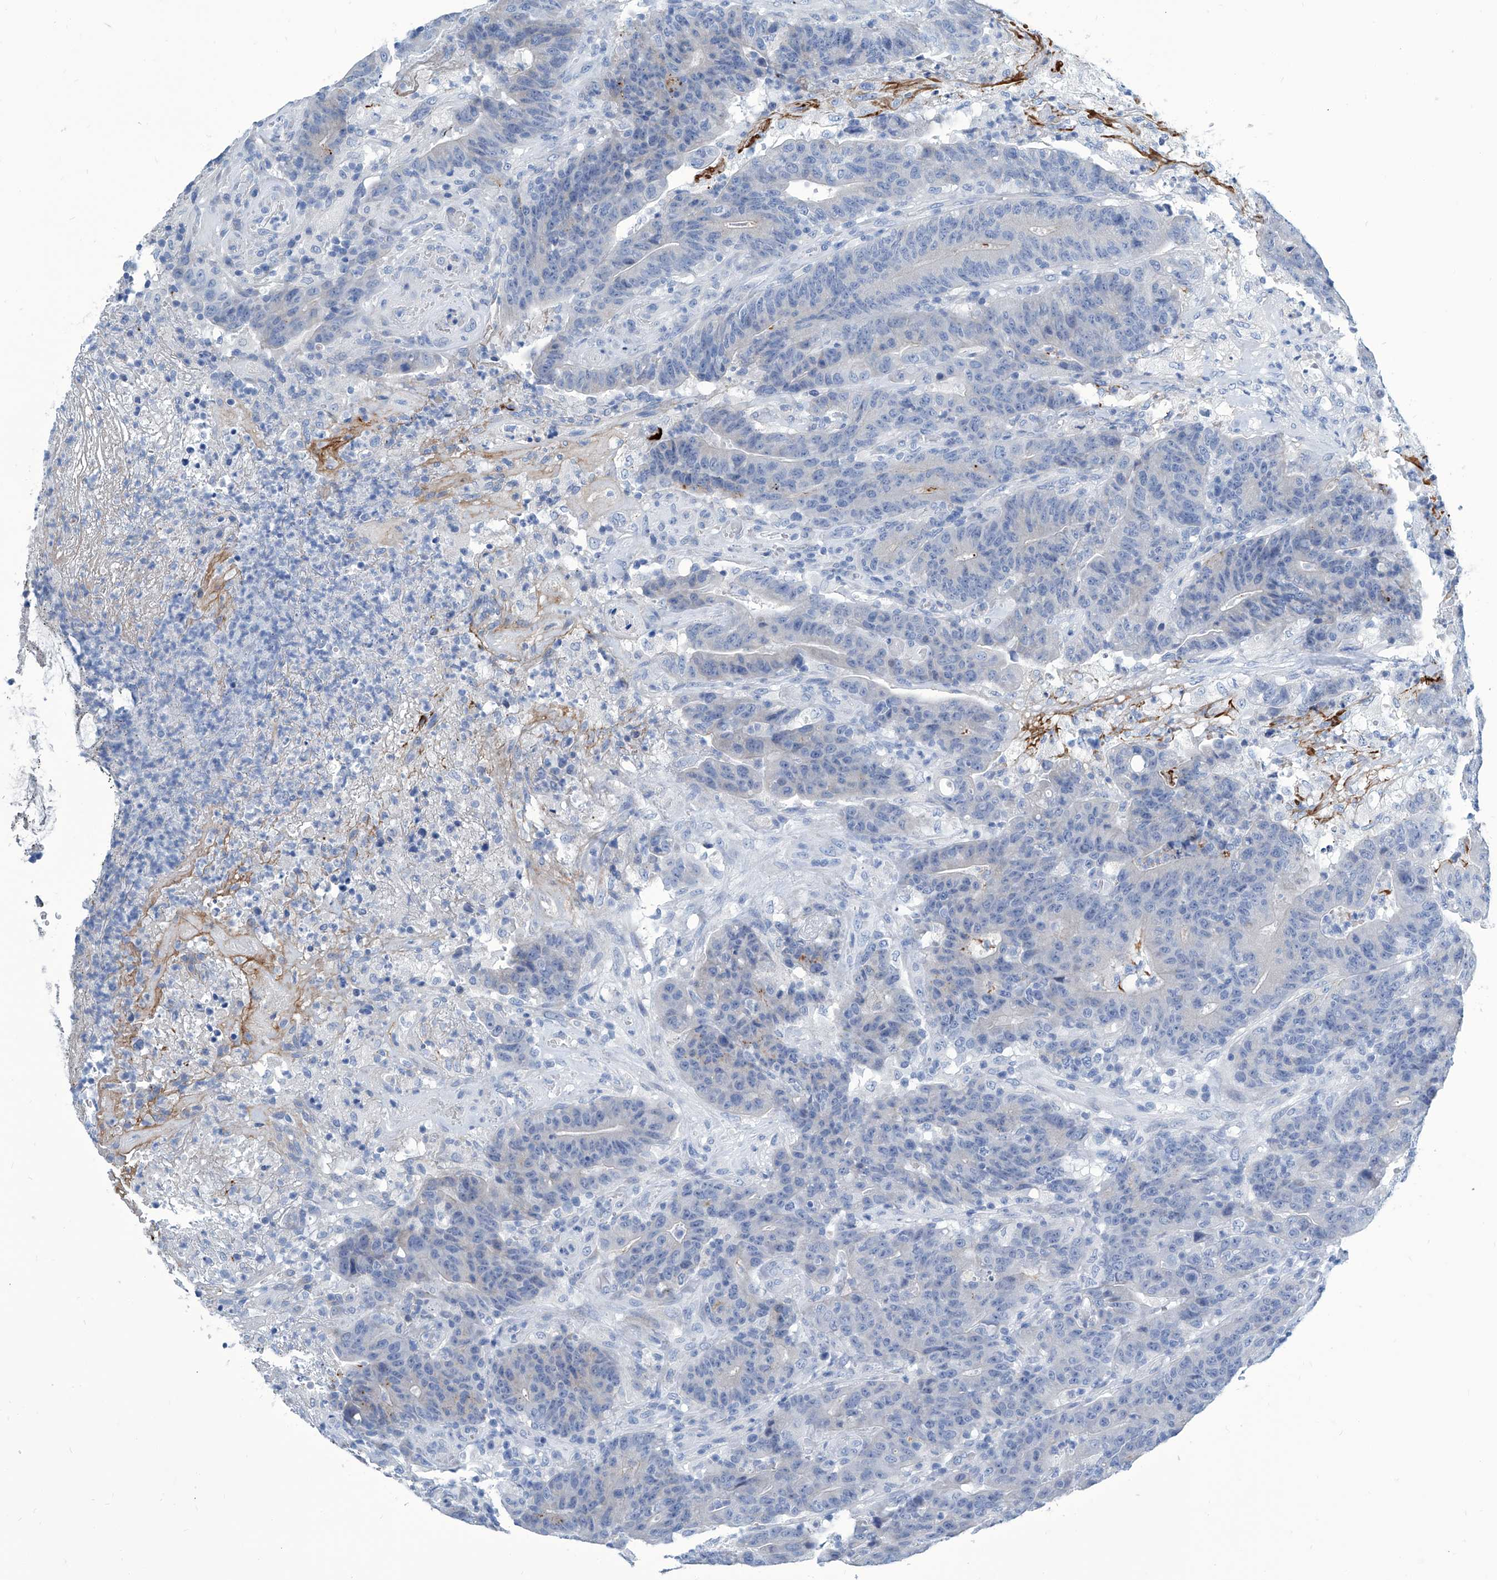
{"staining": {"intensity": "negative", "quantity": "none", "location": "none"}, "tissue": "colorectal cancer", "cell_type": "Tumor cells", "image_type": "cancer", "snomed": [{"axis": "morphology", "description": "Normal tissue, NOS"}, {"axis": "morphology", "description": "Adenocarcinoma, NOS"}, {"axis": "topography", "description": "Colon"}], "caption": "Tumor cells are negative for protein expression in human adenocarcinoma (colorectal). The staining was performed using DAB to visualize the protein expression in brown, while the nuclei were stained in blue with hematoxylin (Magnification: 20x).", "gene": "ZNF519", "patient": {"sex": "female", "age": 75}}